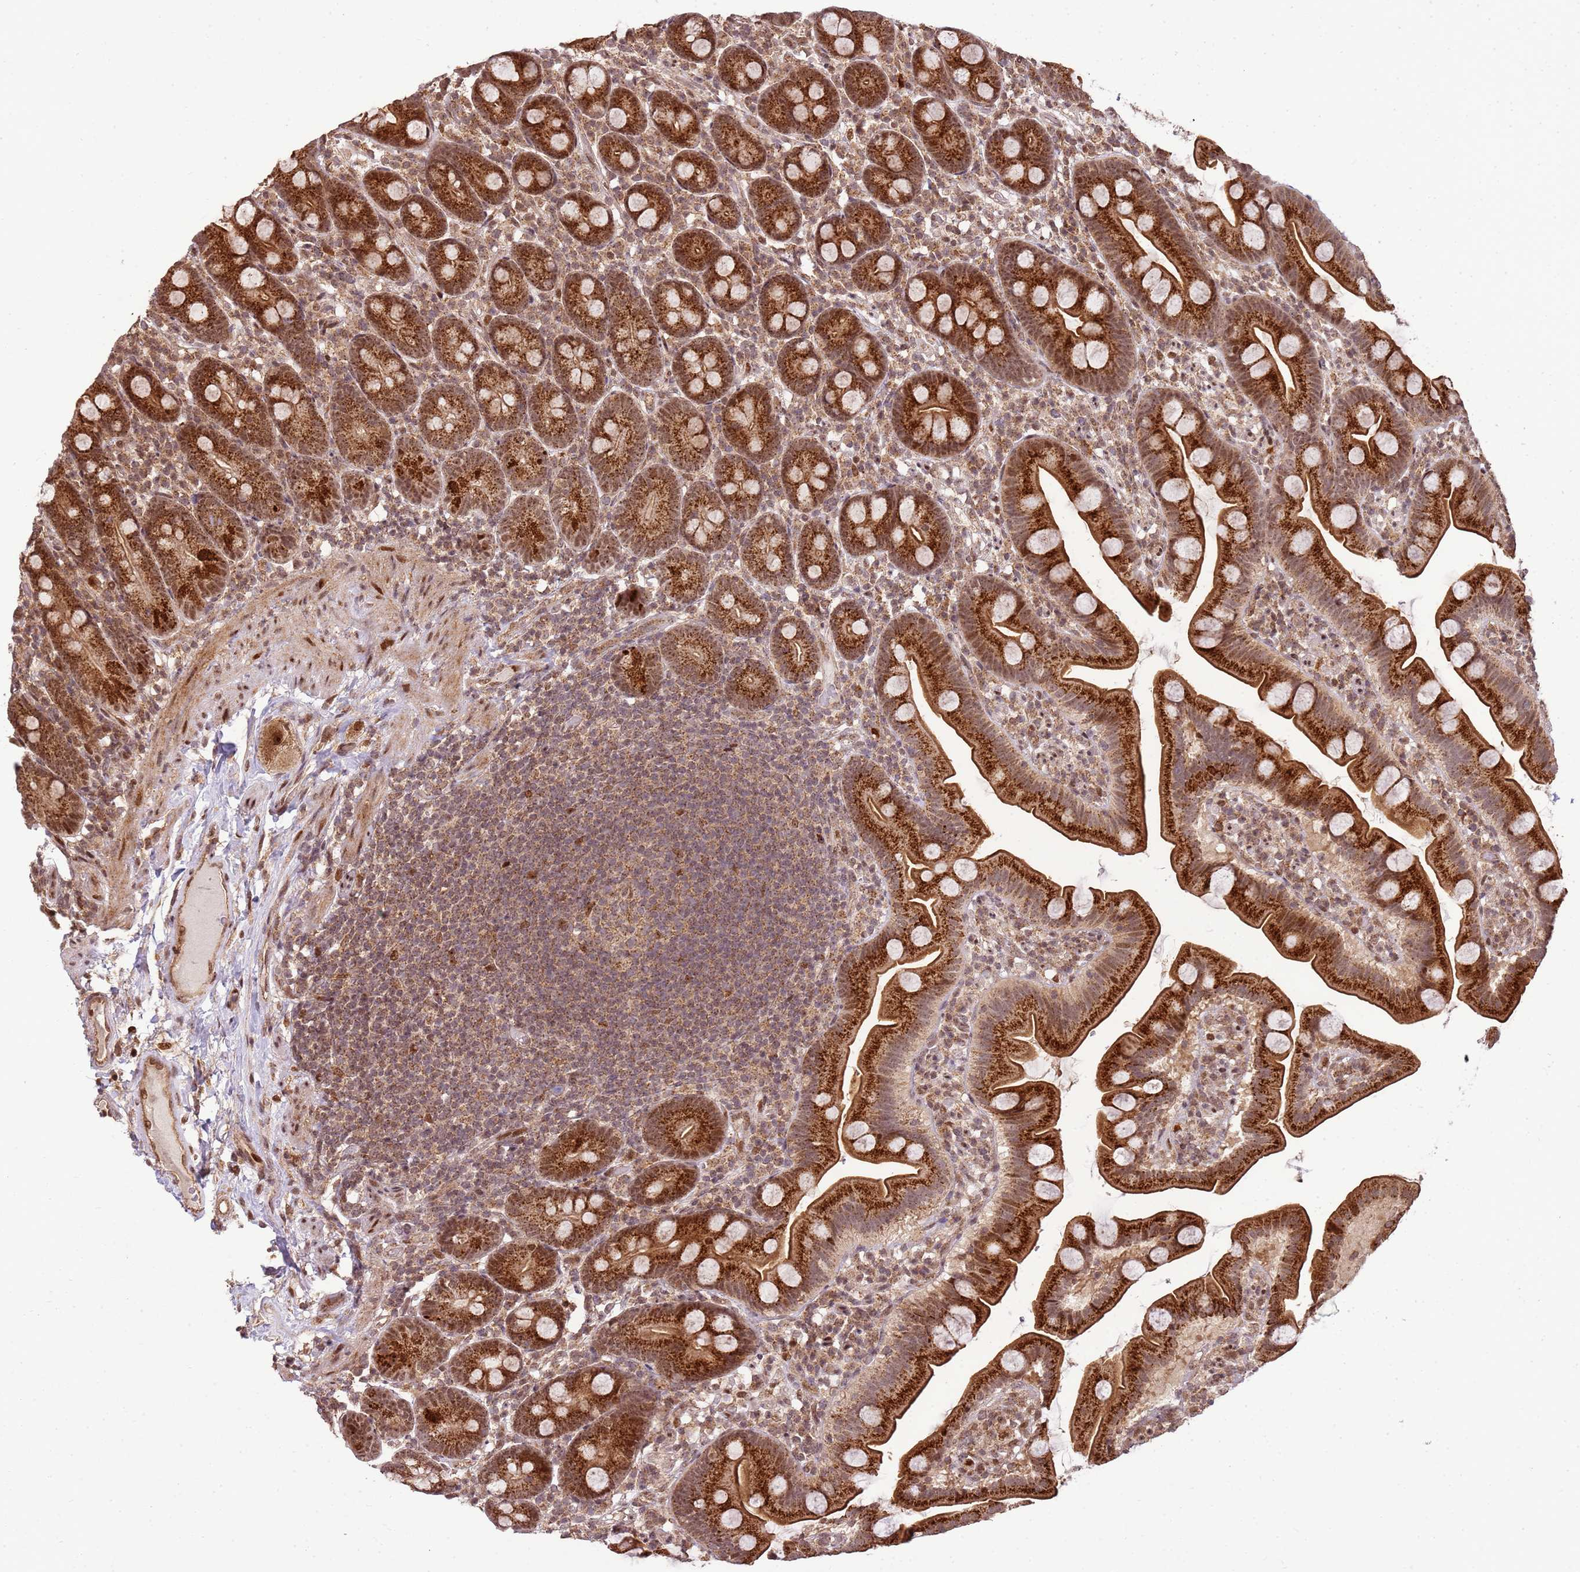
{"staining": {"intensity": "strong", "quantity": ">75%", "location": "cytoplasmic/membranous"}, "tissue": "small intestine", "cell_type": "Glandular cells", "image_type": "normal", "snomed": [{"axis": "morphology", "description": "Normal tissue, NOS"}, {"axis": "topography", "description": "Small intestine"}], "caption": "Immunohistochemical staining of unremarkable human small intestine reveals high levels of strong cytoplasmic/membranous positivity in approximately >75% of glandular cells. (Stains: DAB (3,3'-diaminobenzidine) in brown, nuclei in blue, Microscopy: brightfield microscopy at high magnification).", "gene": "PEX14", "patient": {"sex": "female", "age": 68}}